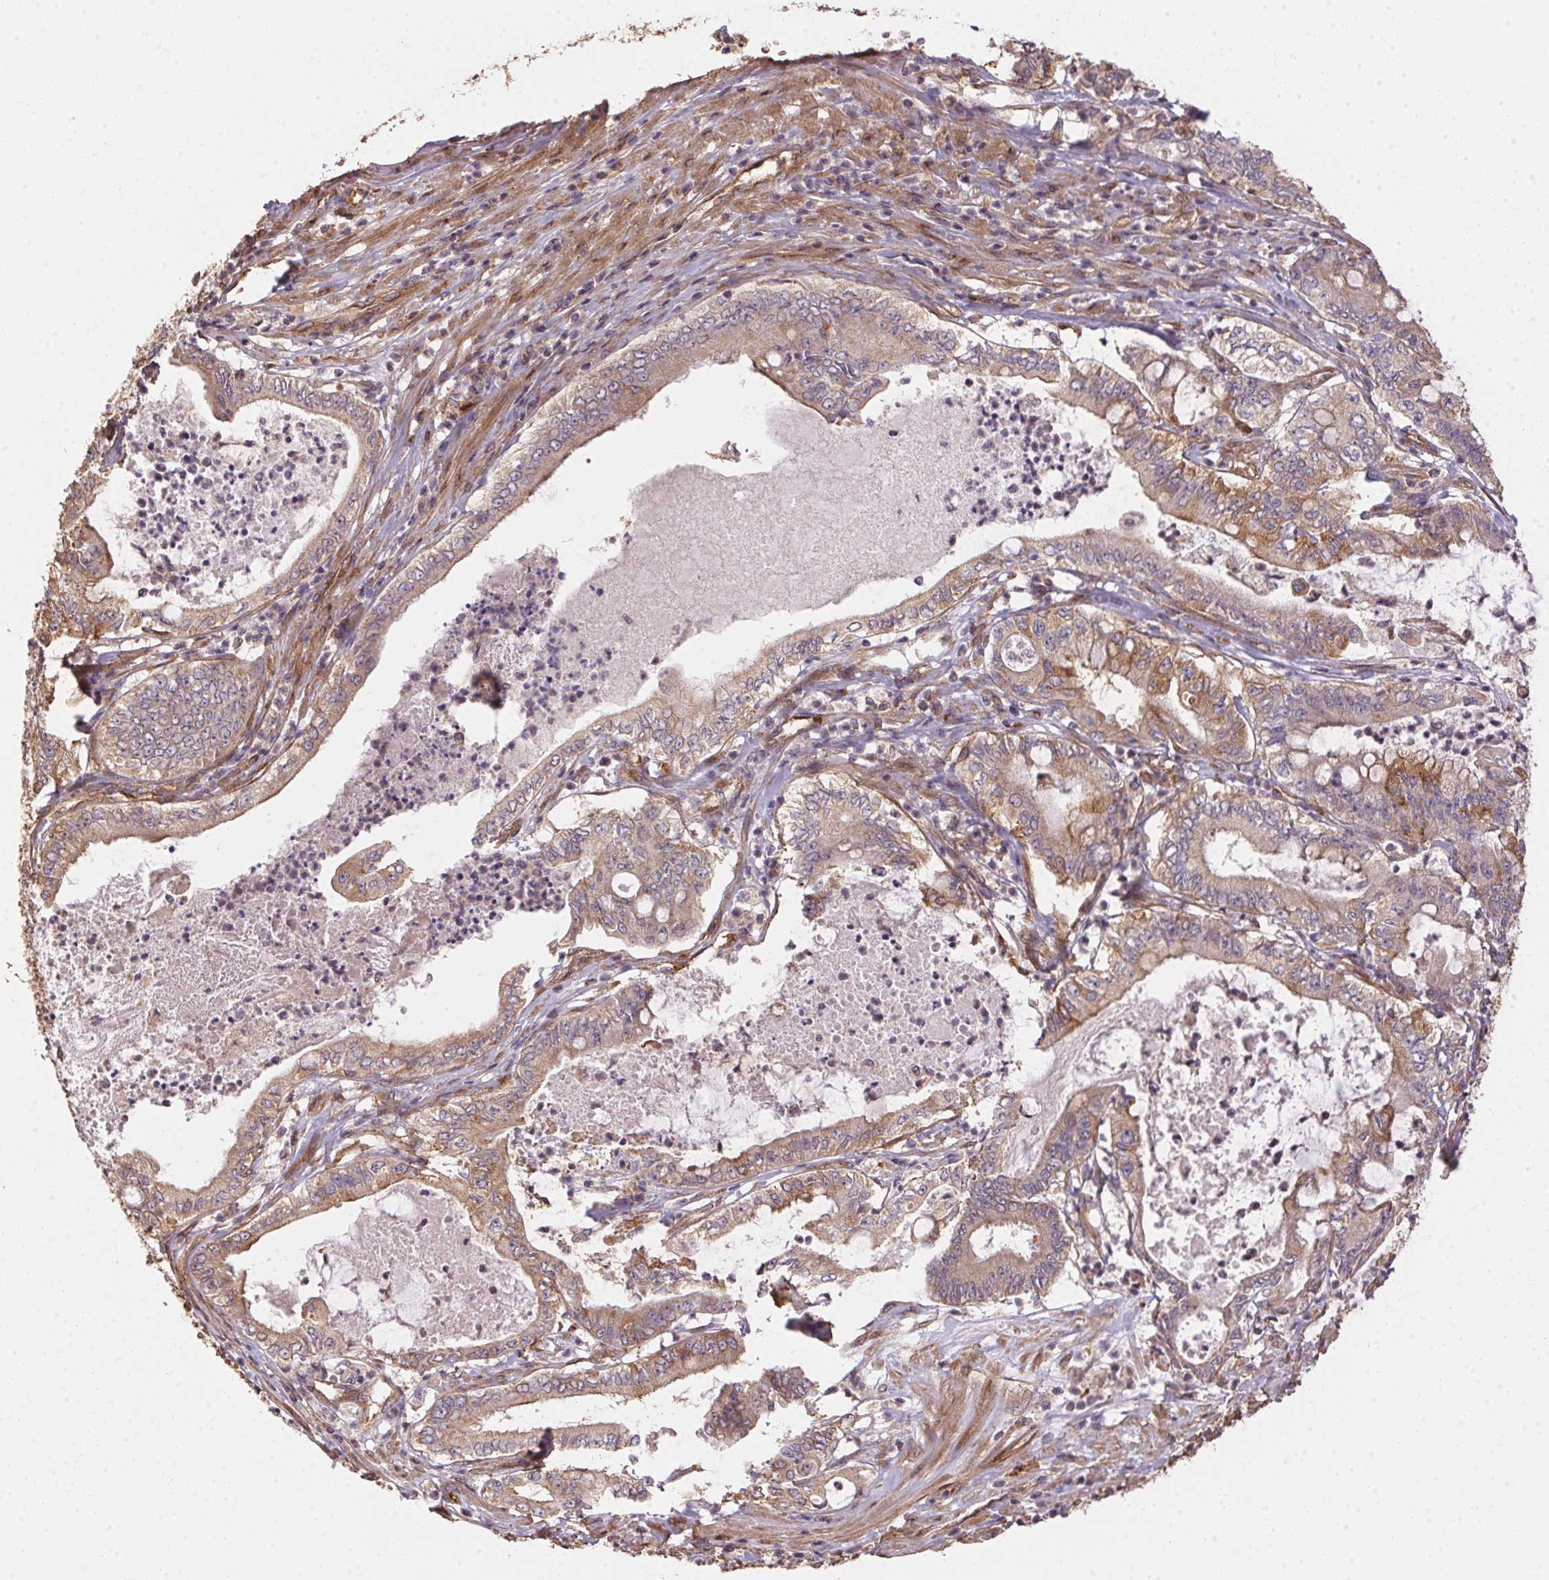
{"staining": {"intensity": "moderate", "quantity": ">75%", "location": "cytoplasmic/membranous"}, "tissue": "pancreatic cancer", "cell_type": "Tumor cells", "image_type": "cancer", "snomed": [{"axis": "morphology", "description": "Adenocarcinoma, NOS"}, {"axis": "topography", "description": "Pancreas"}], "caption": "The immunohistochemical stain shows moderate cytoplasmic/membranous positivity in tumor cells of pancreatic cancer tissue. (IHC, brightfield microscopy, high magnification).", "gene": "USE1", "patient": {"sex": "male", "age": 71}}